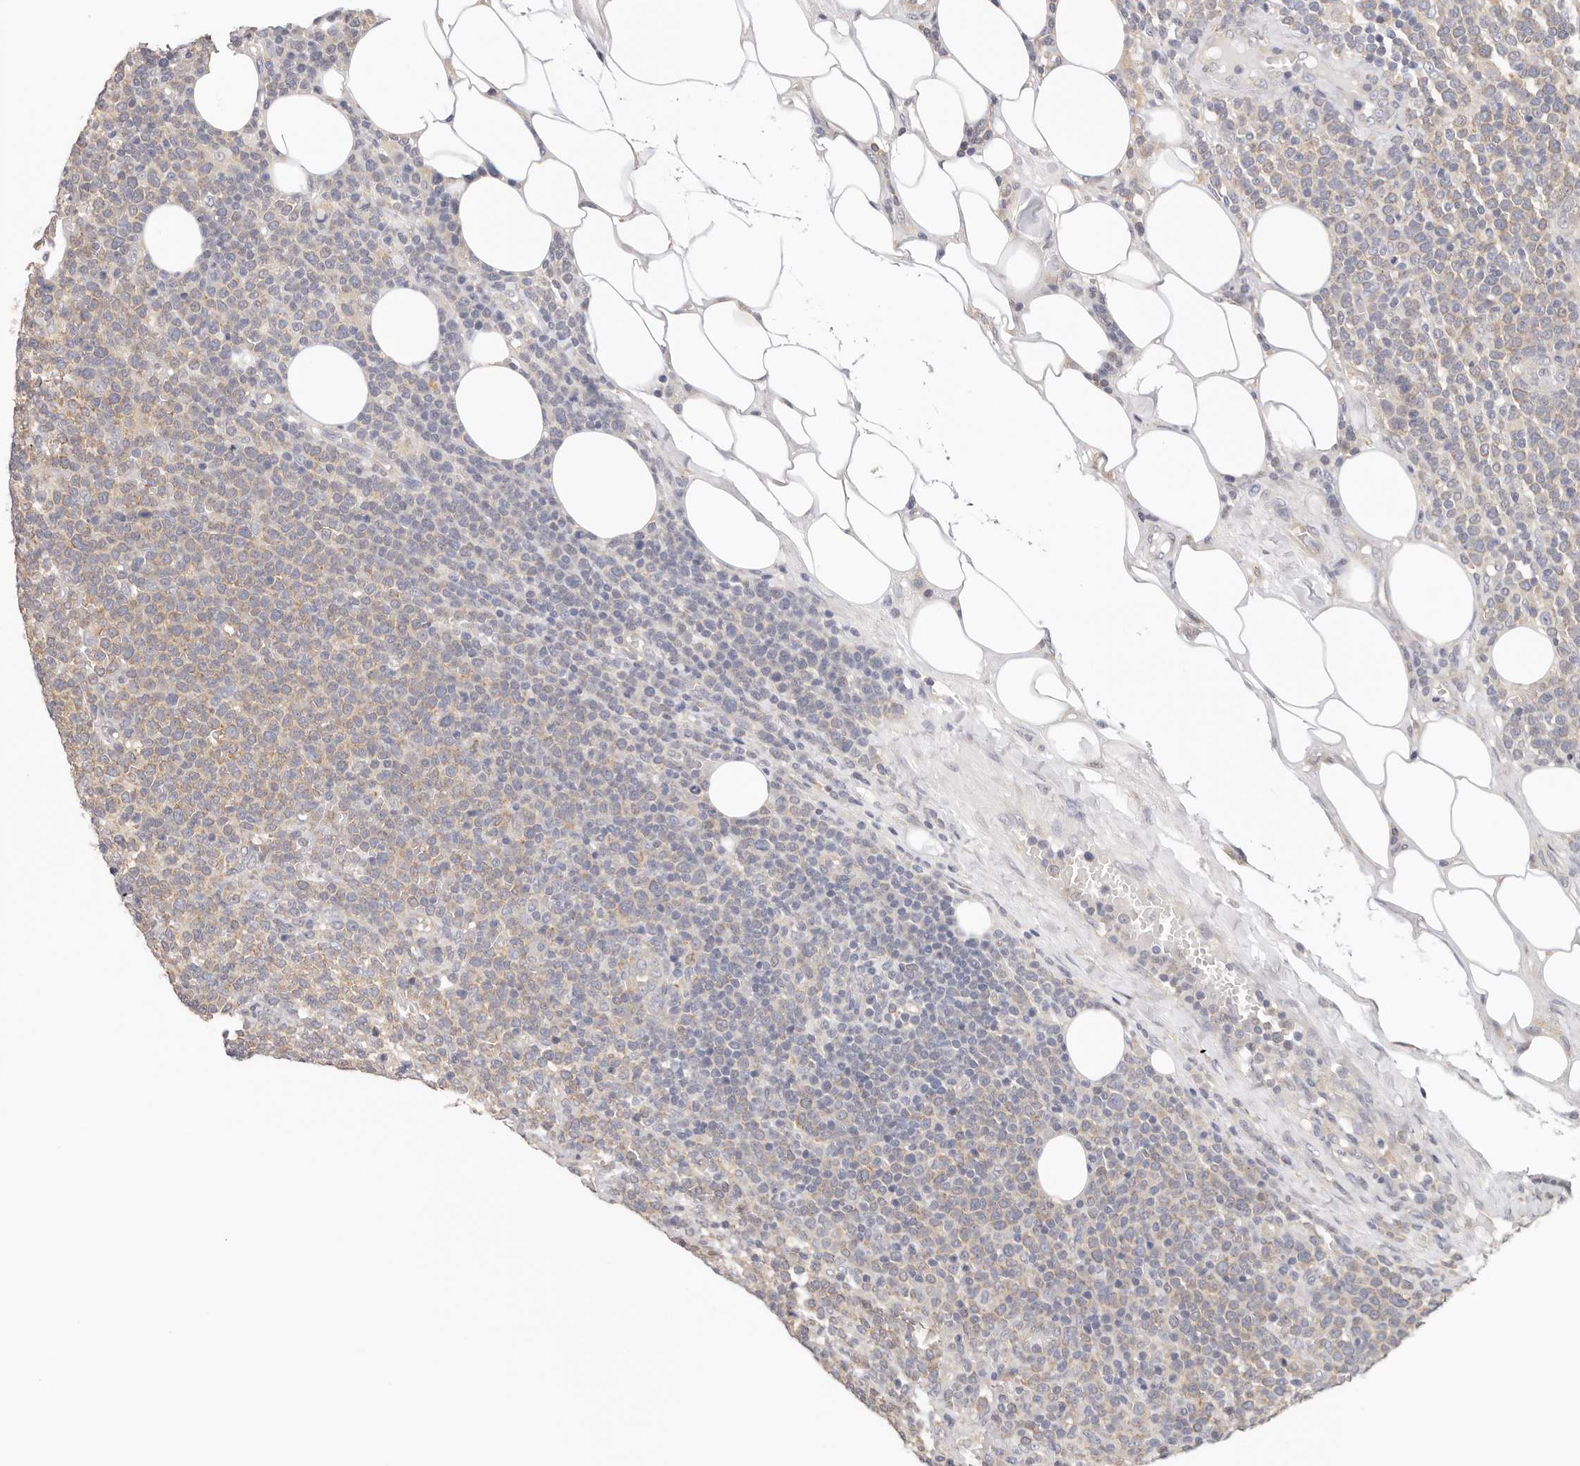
{"staining": {"intensity": "weak", "quantity": ">75%", "location": "cytoplasmic/membranous"}, "tissue": "lymphoma", "cell_type": "Tumor cells", "image_type": "cancer", "snomed": [{"axis": "morphology", "description": "Malignant lymphoma, non-Hodgkin's type, High grade"}, {"axis": "topography", "description": "Lymph node"}], "caption": "The micrograph reveals immunohistochemical staining of high-grade malignant lymphoma, non-Hodgkin's type. There is weak cytoplasmic/membranous expression is identified in approximately >75% of tumor cells.", "gene": "AFDN", "patient": {"sex": "male", "age": 61}}